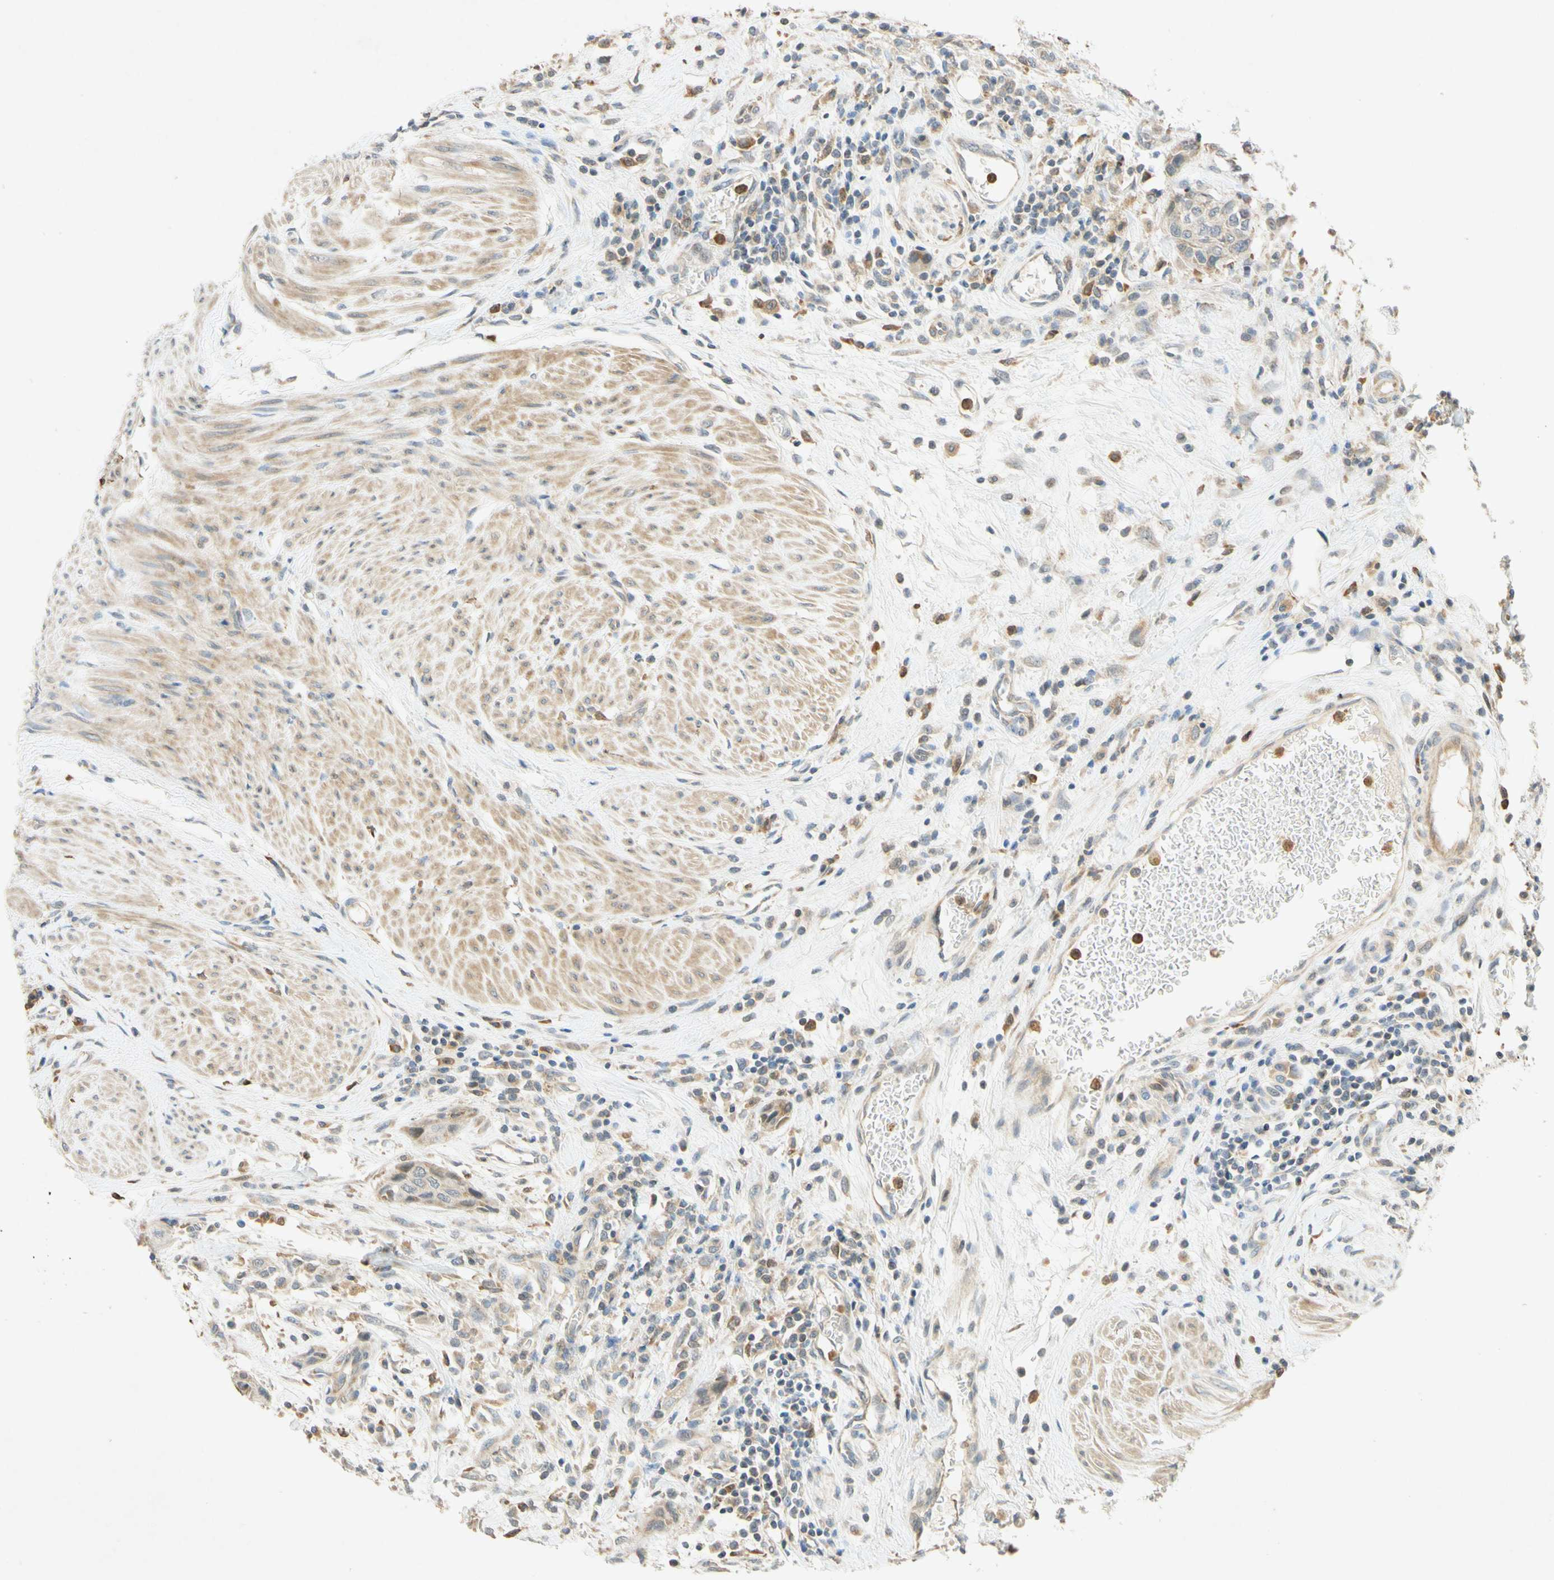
{"staining": {"intensity": "weak", "quantity": ">75%", "location": "cytoplasmic/membranous"}, "tissue": "urothelial cancer", "cell_type": "Tumor cells", "image_type": "cancer", "snomed": [{"axis": "morphology", "description": "Urothelial carcinoma, High grade"}, {"axis": "topography", "description": "Urinary bladder"}], "caption": "This is an image of IHC staining of urothelial cancer, which shows weak expression in the cytoplasmic/membranous of tumor cells.", "gene": "GATA1", "patient": {"sex": "male", "age": 35}}